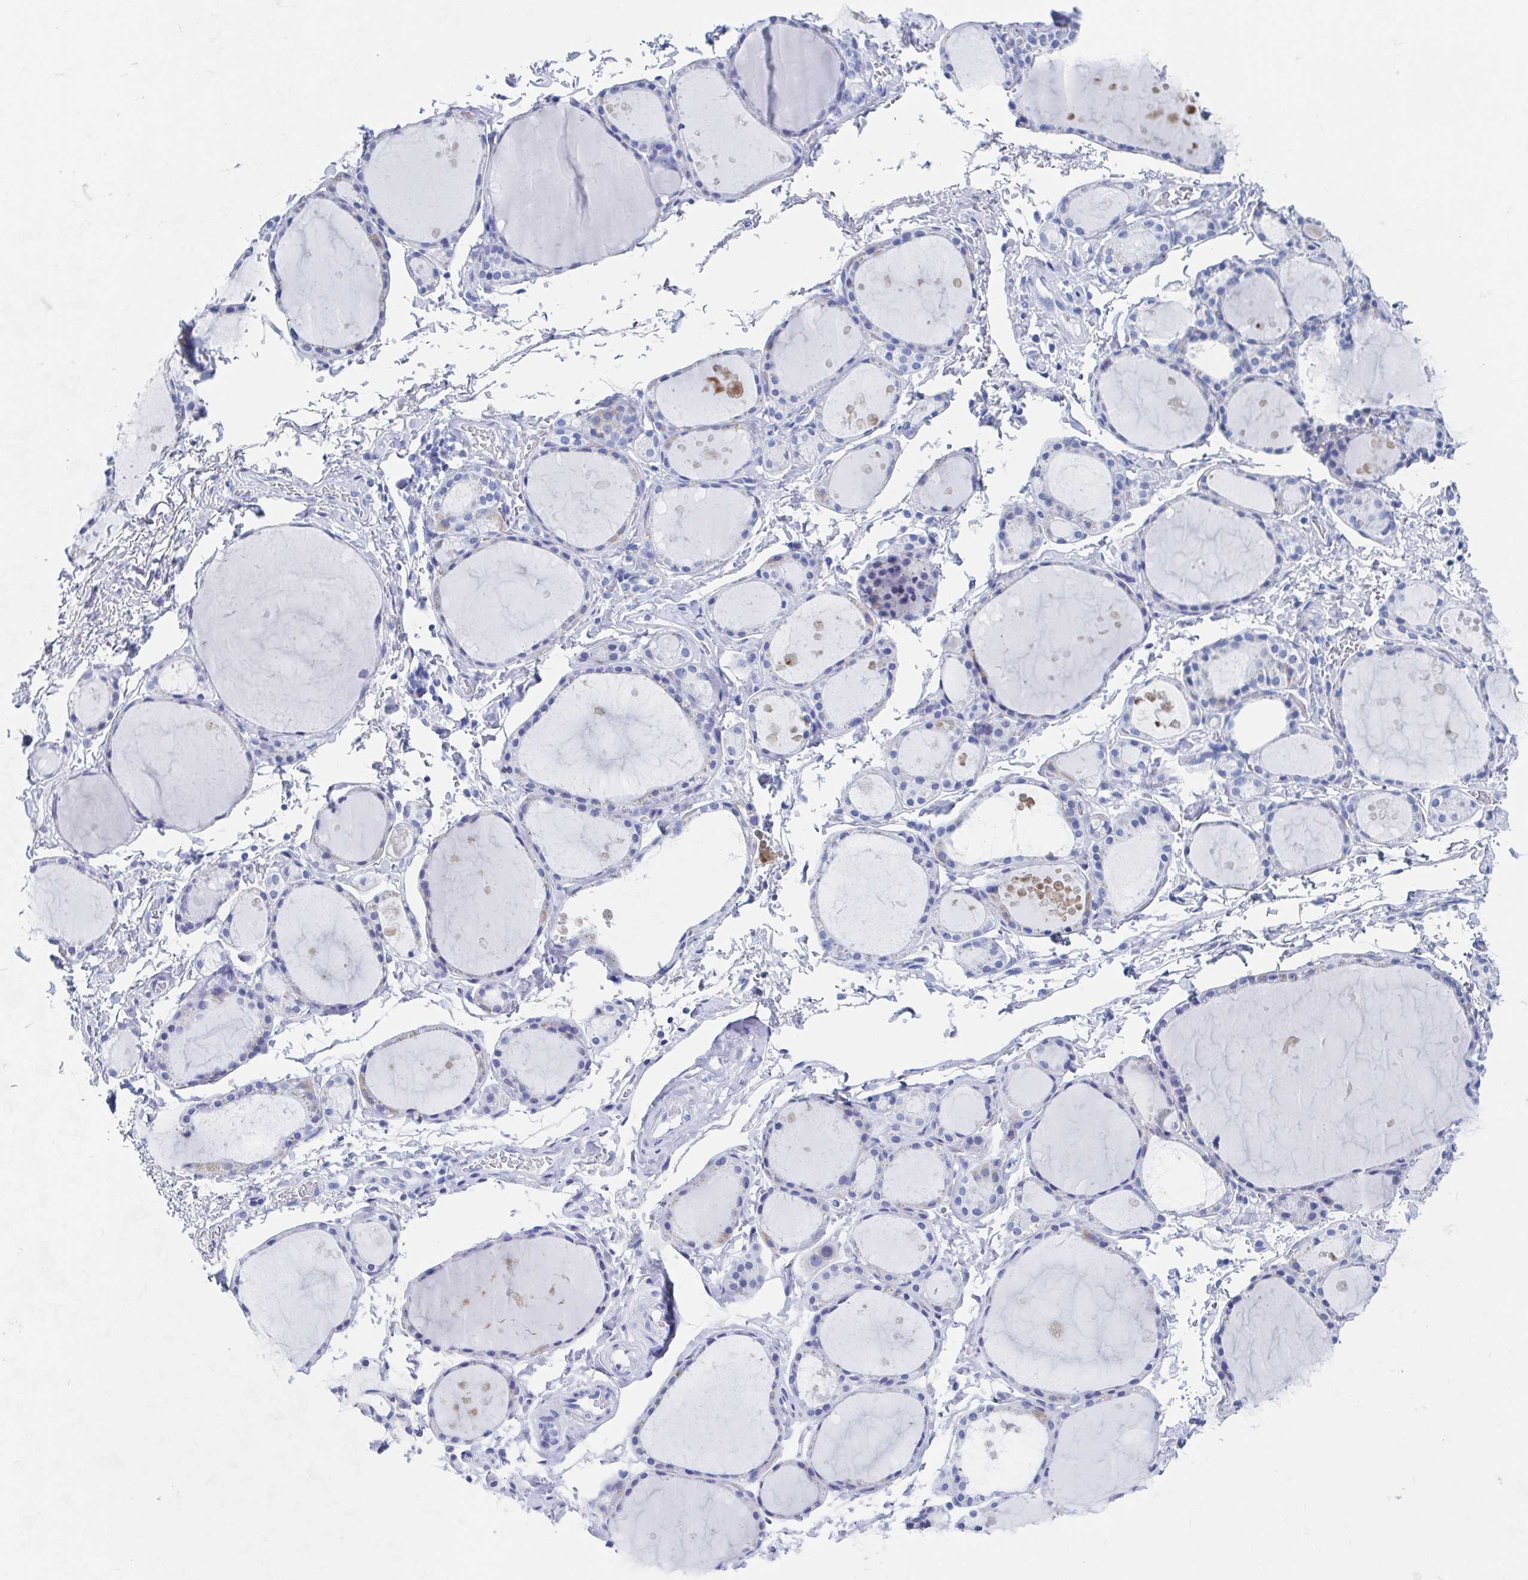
{"staining": {"intensity": "negative", "quantity": "none", "location": "none"}, "tissue": "thyroid gland", "cell_type": "Glandular cells", "image_type": "normal", "snomed": [{"axis": "morphology", "description": "Normal tissue, NOS"}, {"axis": "topography", "description": "Thyroid gland"}], "caption": "This is an IHC micrograph of unremarkable human thyroid gland. There is no staining in glandular cells.", "gene": "C10orf53", "patient": {"sex": "male", "age": 68}}